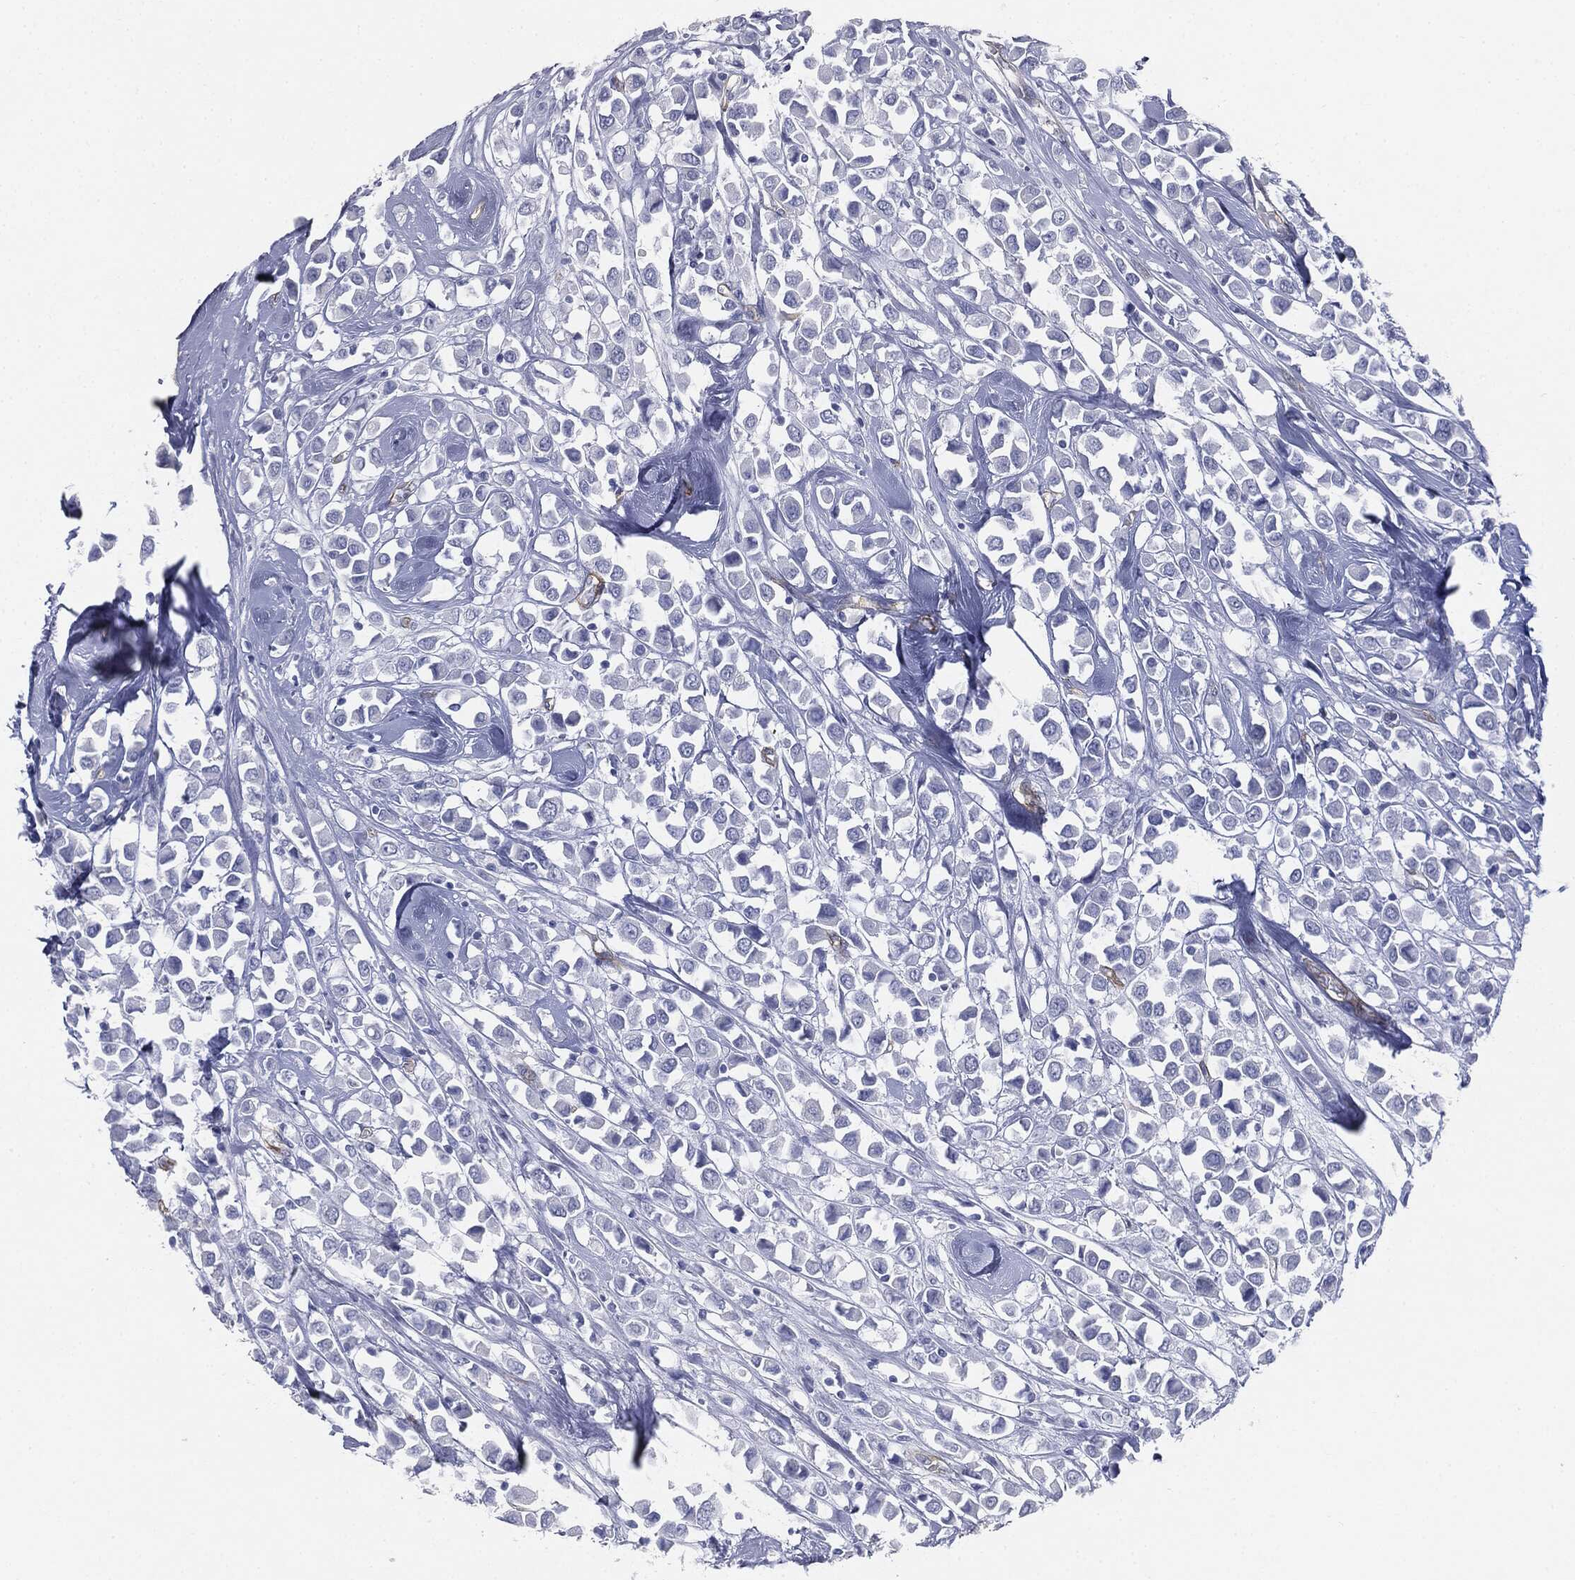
{"staining": {"intensity": "negative", "quantity": "none", "location": "none"}, "tissue": "breast cancer", "cell_type": "Tumor cells", "image_type": "cancer", "snomed": [{"axis": "morphology", "description": "Duct carcinoma"}, {"axis": "topography", "description": "Breast"}], "caption": "A photomicrograph of human breast cancer (invasive ductal carcinoma) is negative for staining in tumor cells. Nuclei are stained in blue.", "gene": "MUC5AC", "patient": {"sex": "female", "age": 61}}